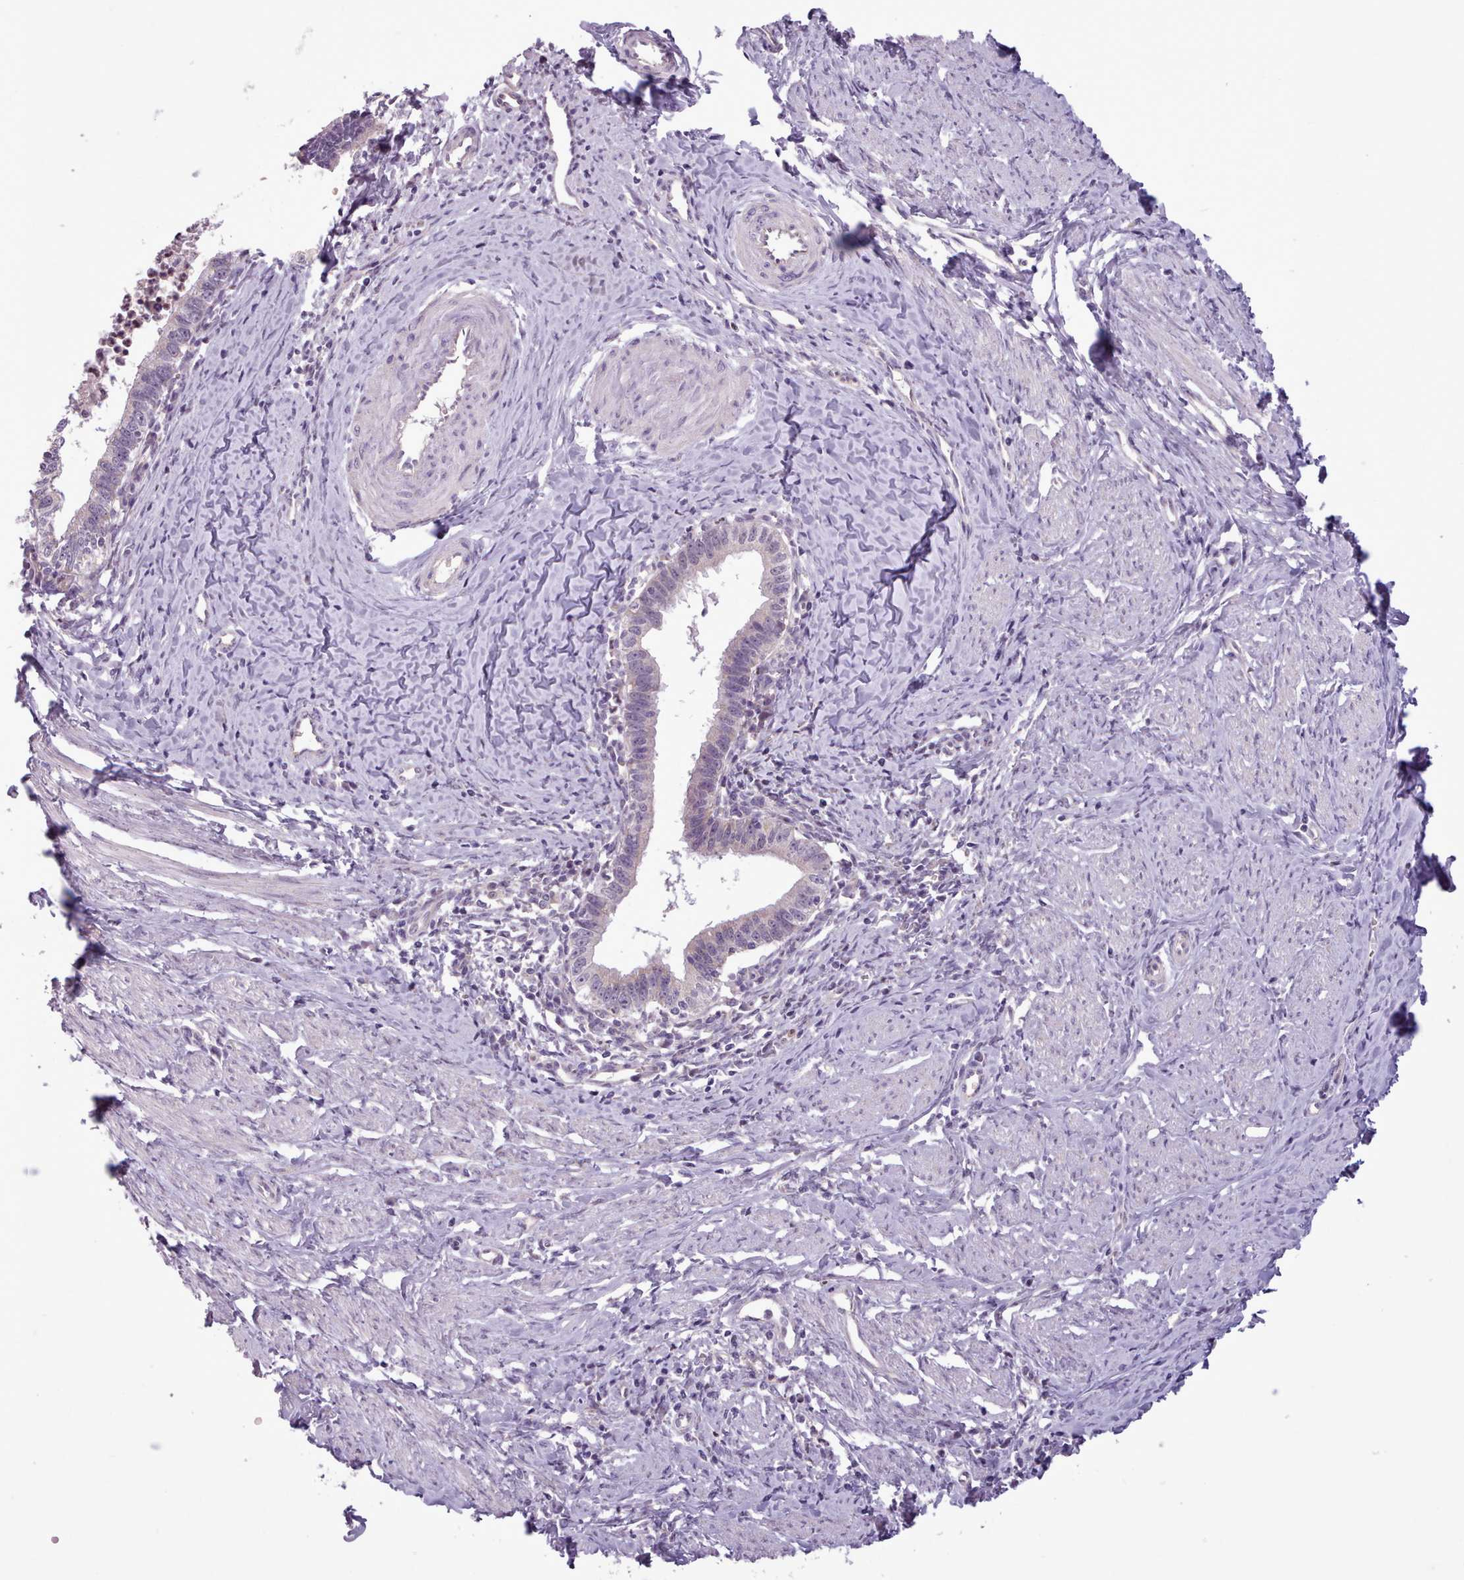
{"staining": {"intensity": "negative", "quantity": "none", "location": "none"}, "tissue": "cervical cancer", "cell_type": "Tumor cells", "image_type": "cancer", "snomed": [{"axis": "morphology", "description": "Adenocarcinoma, NOS"}, {"axis": "topography", "description": "Cervix"}], "caption": "The micrograph exhibits no significant positivity in tumor cells of cervical cancer (adenocarcinoma). The staining is performed using DAB brown chromogen with nuclei counter-stained in using hematoxylin.", "gene": "SLURP1", "patient": {"sex": "female", "age": 36}}